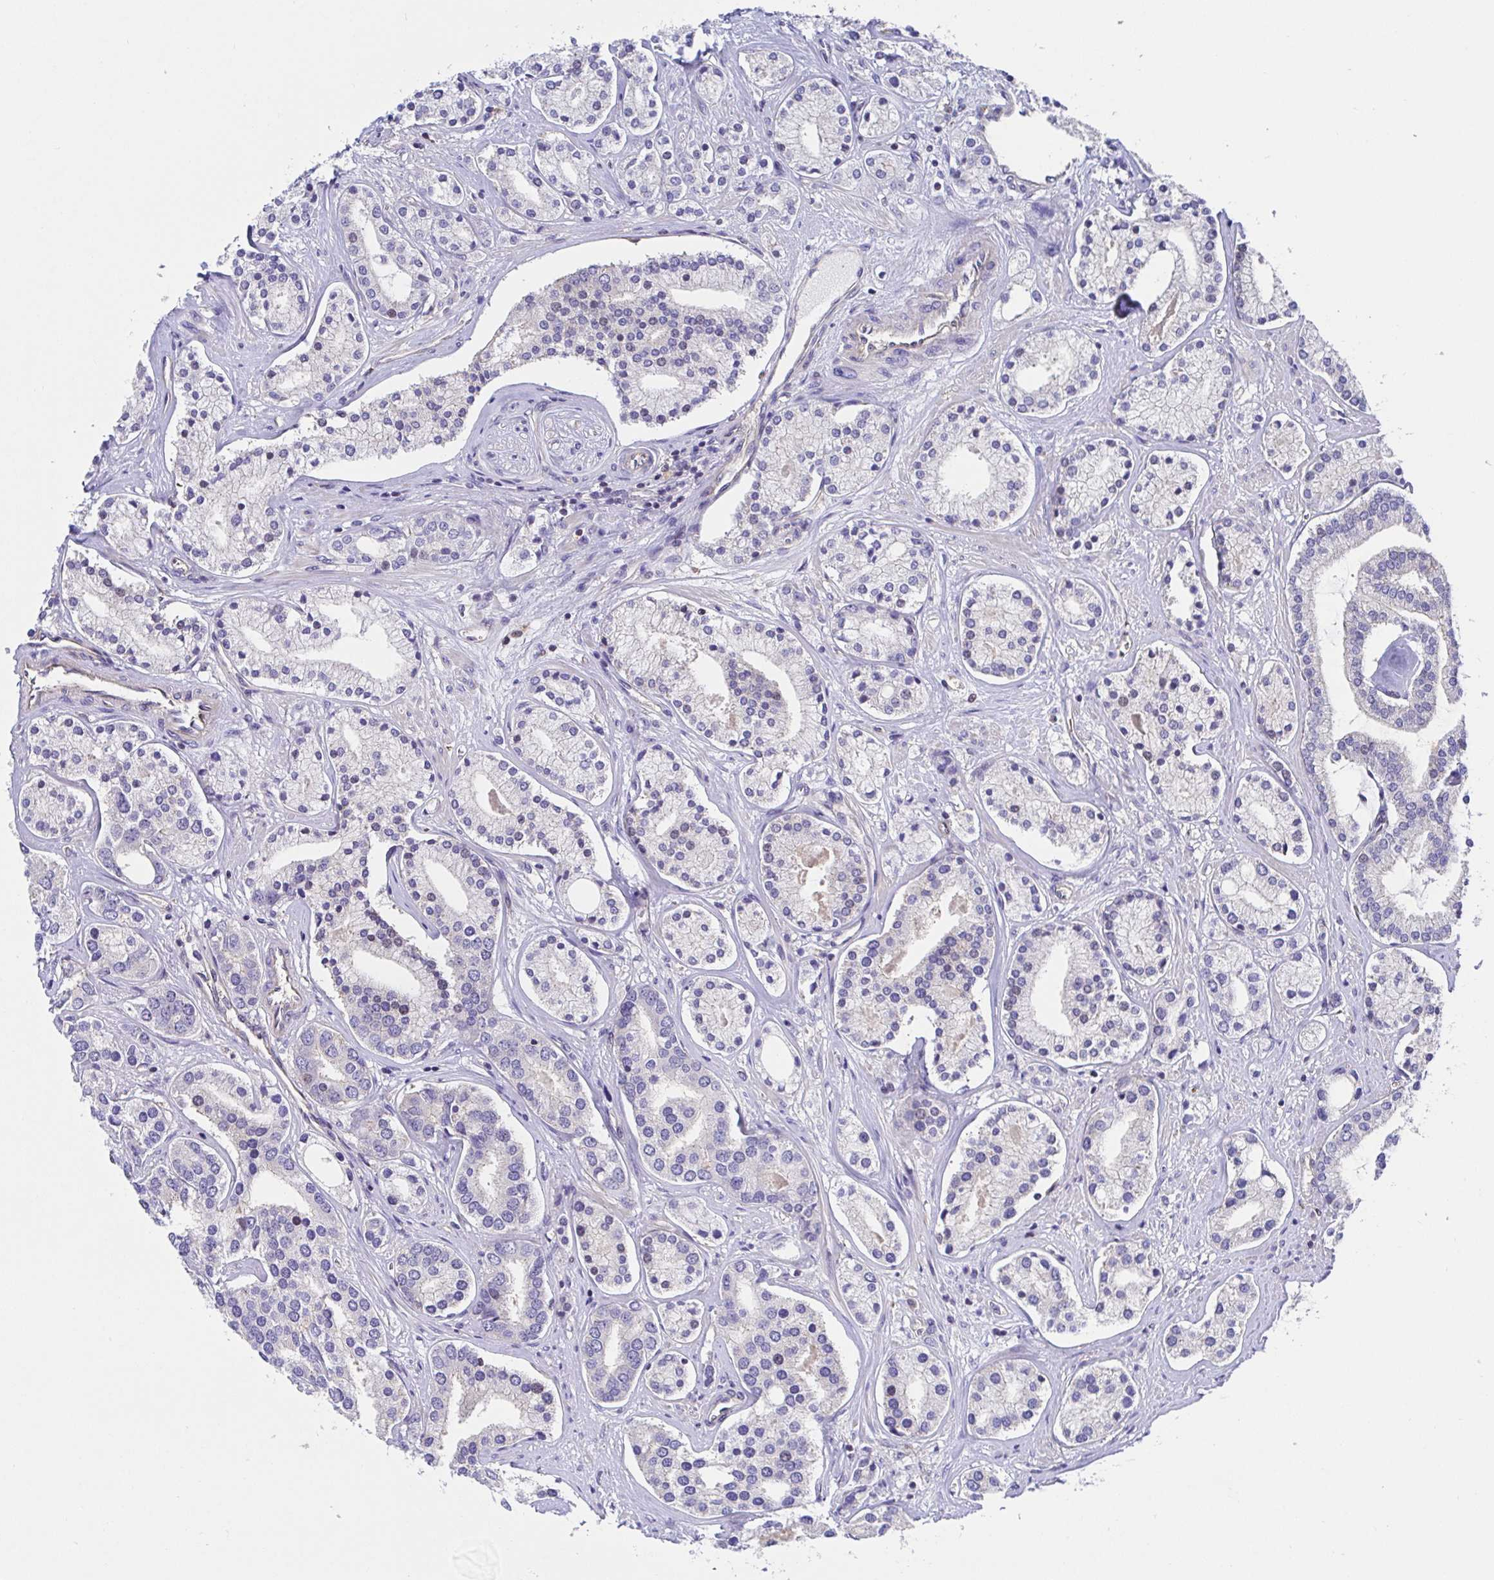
{"staining": {"intensity": "negative", "quantity": "none", "location": "none"}, "tissue": "prostate cancer", "cell_type": "Tumor cells", "image_type": "cancer", "snomed": [{"axis": "morphology", "description": "Adenocarcinoma, High grade"}, {"axis": "topography", "description": "Prostate"}], "caption": "A high-resolution micrograph shows IHC staining of prostate cancer (adenocarcinoma (high-grade)), which exhibits no significant positivity in tumor cells. (Stains: DAB (3,3'-diaminobenzidine) immunohistochemistry (IHC) with hematoxylin counter stain, Microscopy: brightfield microscopy at high magnification).", "gene": "TIMELESS", "patient": {"sex": "male", "age": 58}}